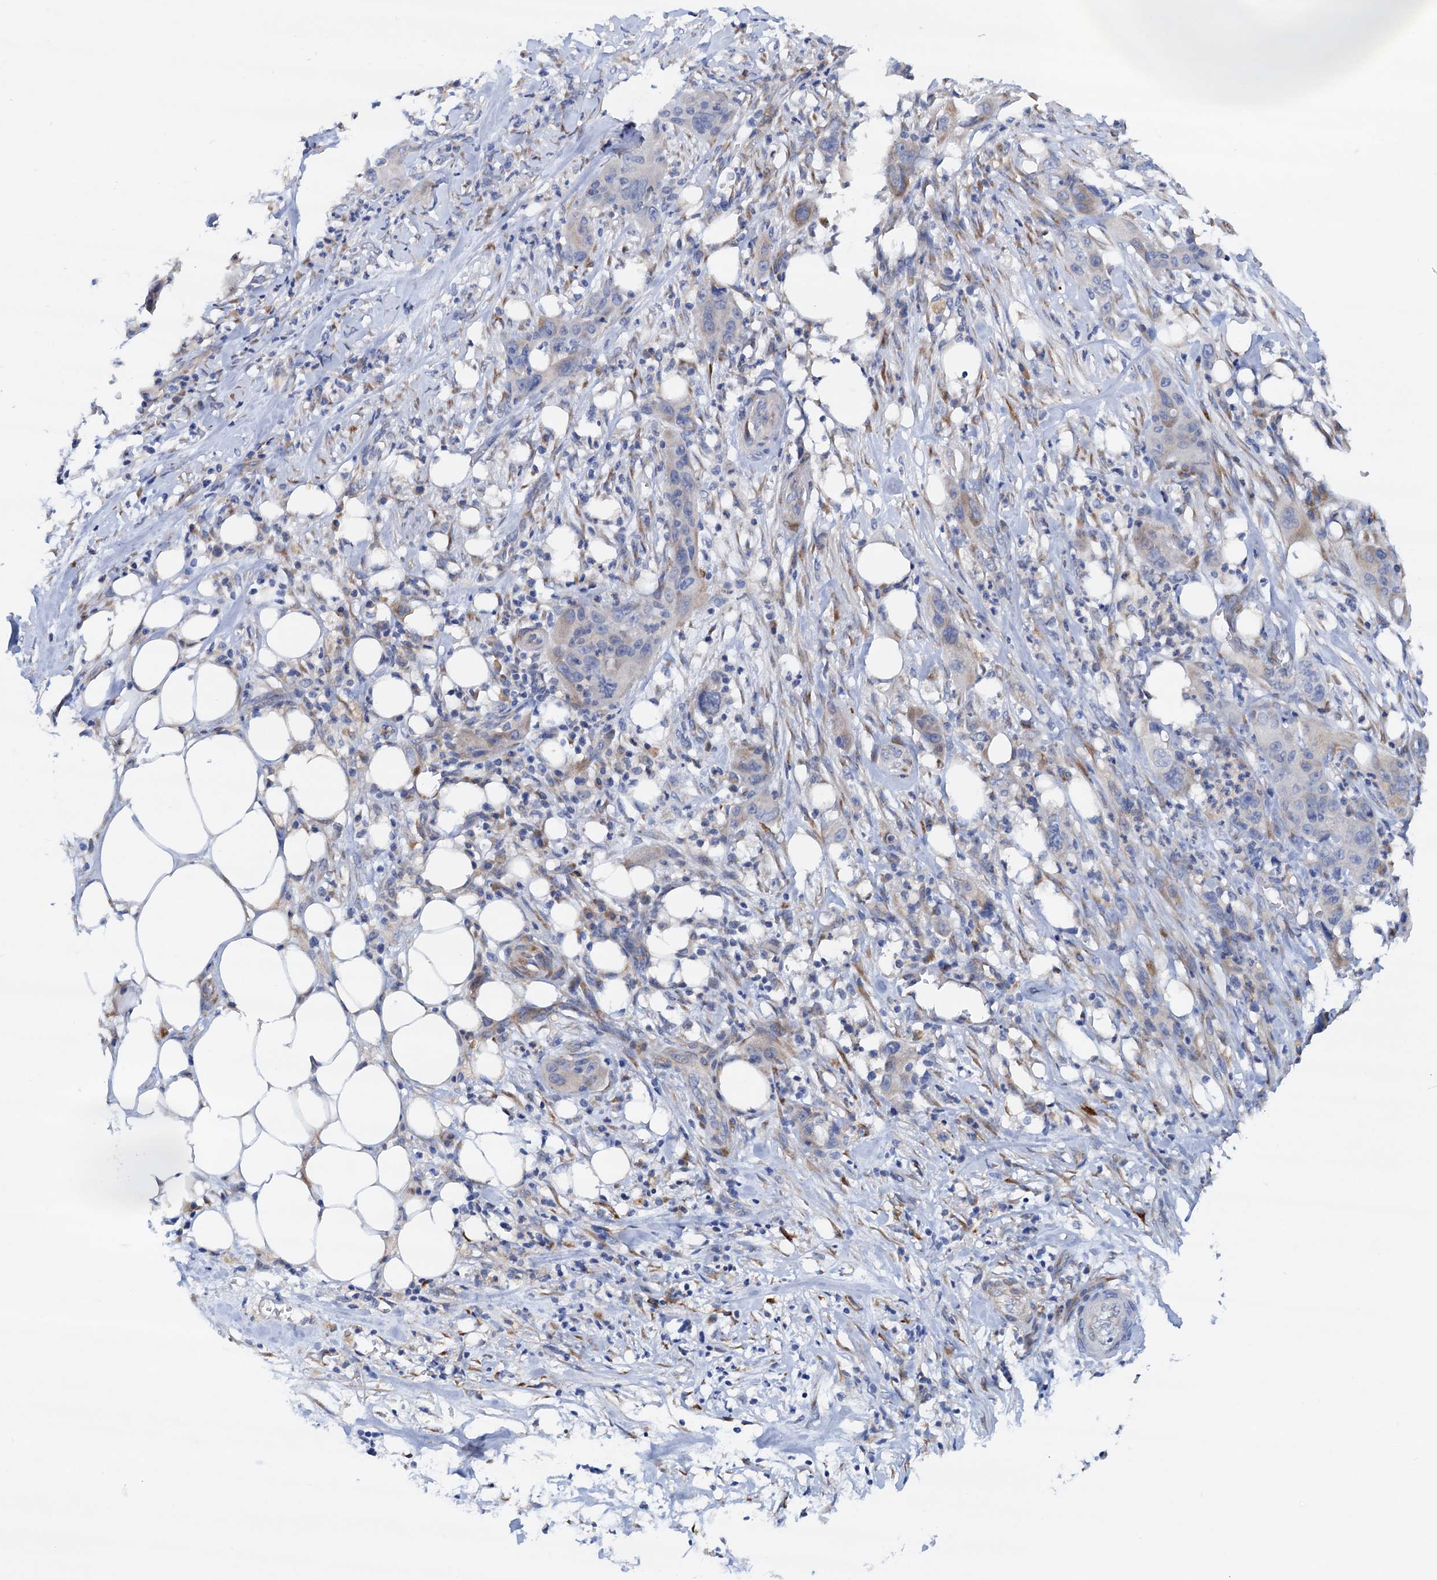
{"staining": {"intensity": "negative", "quantity": "none", "location": "none"}, "tissue": "pancreatic cancer", "cell_type": "Tumor cells", "image_type": "cancer", "snomed": [{"axis": "morphology", "description": "Adenocarcinoma, NOS"}, {"axis": "topography", "description": "Pancreas"}], "caption": "Immunohistochemistry (IHC) photomicrograph of neoplastic tissue: pancreatic cancer (adenocarcinoma) stained with DAB reveals no significant protein positivity in tumor cells.", "gene": "RASSF9", "patient": {"sex": "female", "age": 78}}